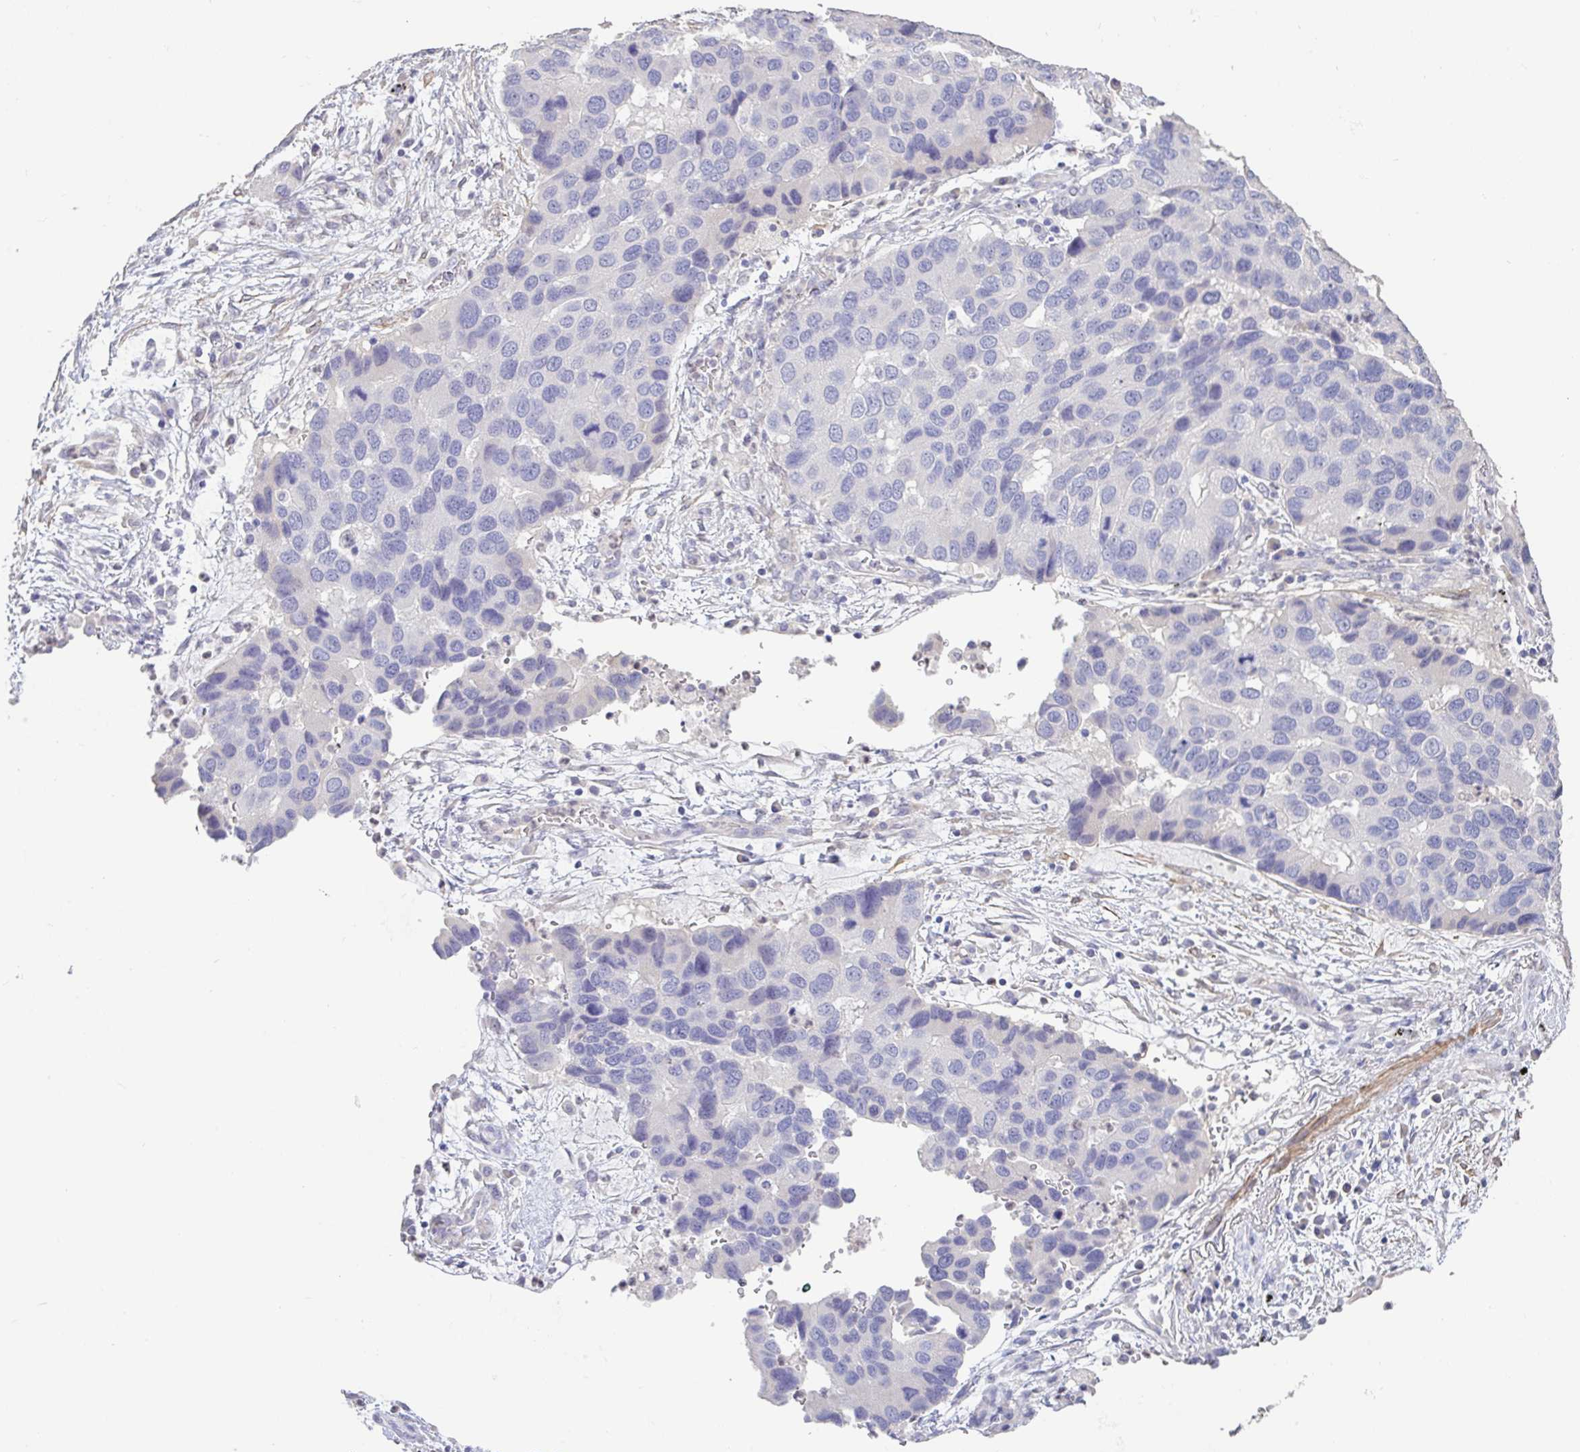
{"staining": {"intensity": "negative", "quantity": "none", "location": "none"}, "tissue": "lung cancer", "cell_type": "Tumor cells", "image_type": "cancer", "snomed": [{"axis": "morphology", "description": "Aneuploidy"}, {"axis": "morphology", "description": "Adenocarcinoma, NOS"}, {"axis": "topography", "description": "Lymph node"}, {"axis": "topography", "description": "Lung"}], "caption": "The photomicrograph demonstrates no significant positivity in tumor cells of lung adenocarcinoma. (Stains: DAB (3,3'-diaminobenzidine) immunohistochemistry with hematoxylin counter stain, Microscopy: brightfield microscopy at high magnification).", "gene": "PYGM", "patient": {"sex": "female", "age": 74}}